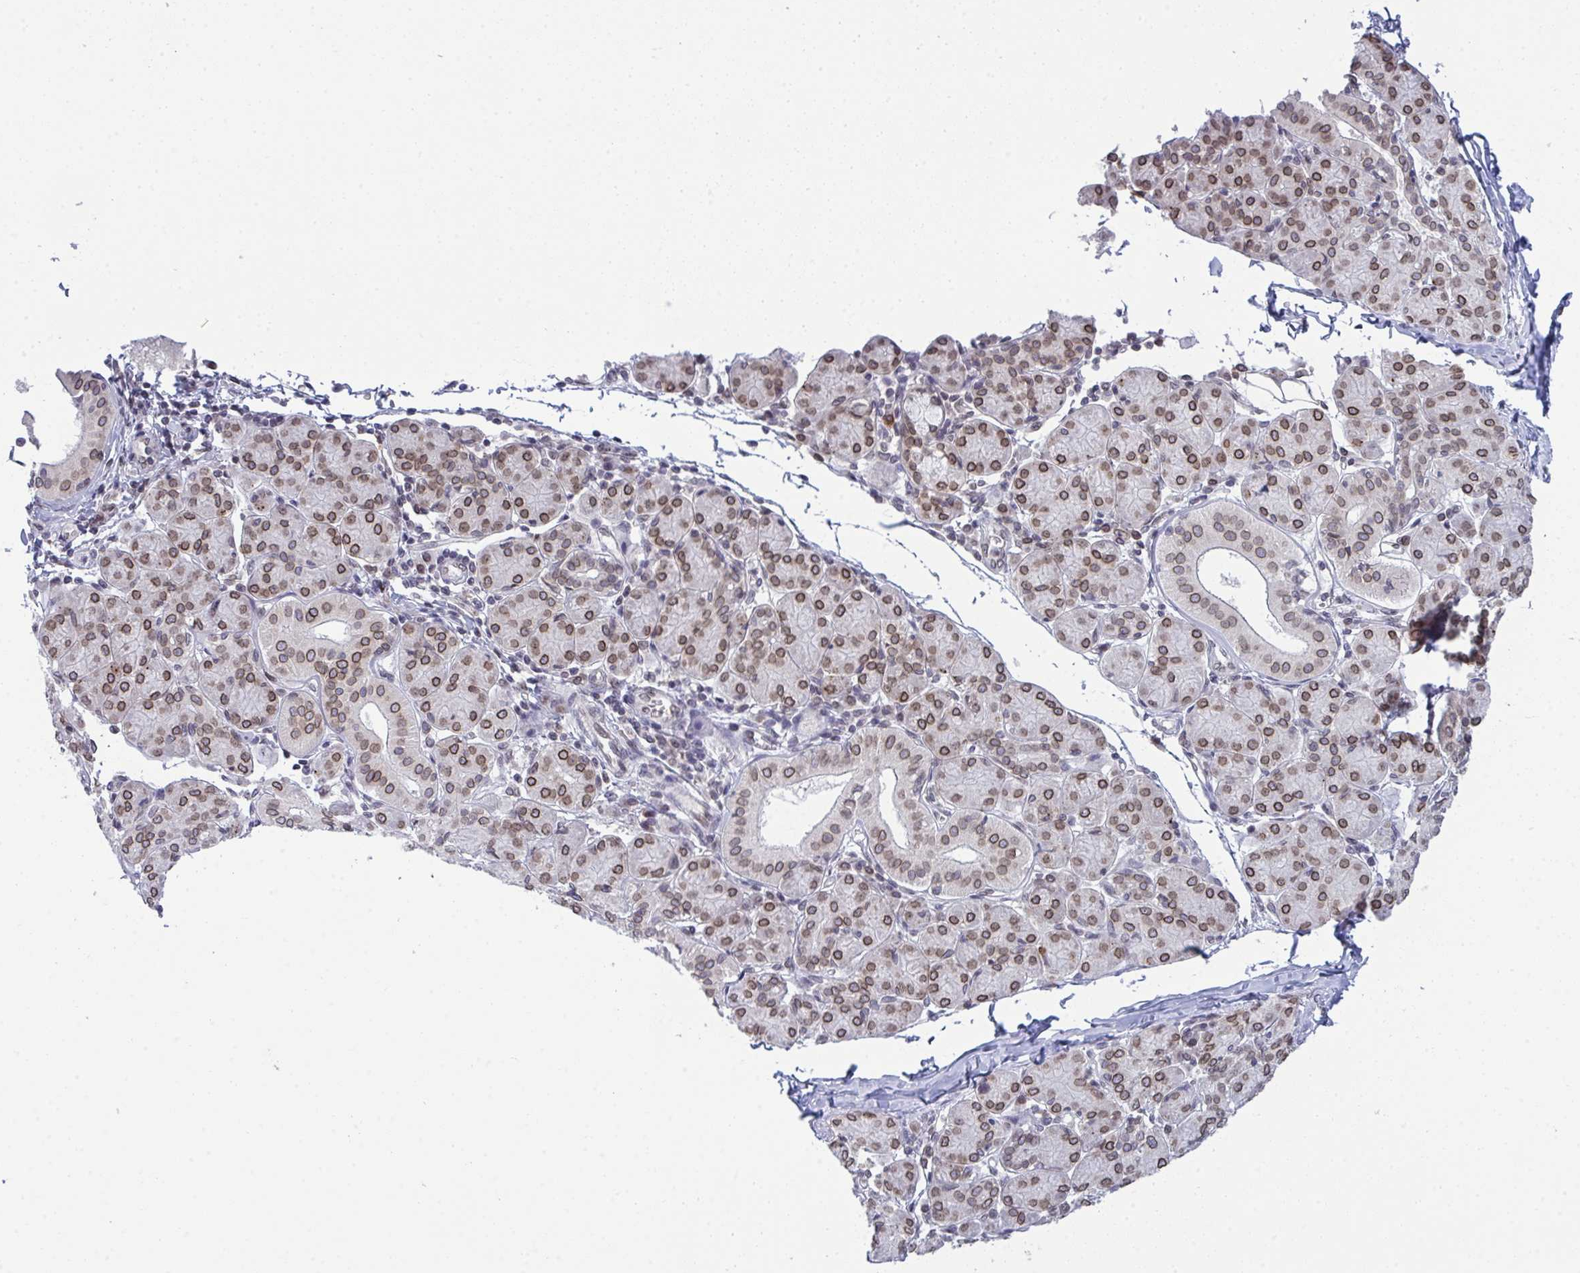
{"staining": {"intensity": "strong", "quantity": "25%-75%", "location": "cytoplasmic/membranous,nuclear"}, "tissue": "salivary gland", "cell_type": "Glandular cells", "image_type": "normal", "snomed": [{"axis": "morphology", "description": "Normal tissue, NOS"}, {"axis": "morphology", "description": "Inflammation, NOS"}, {"axis": "topography", "description": "Lymph node"}, {"axis": "topography", "description": "Salivary gland"}], "caption": "High-magnification brightfield microscopy of unremarkable salivary gland stained with DAB (brown) and counterstained with hematoxylin (blue). glandular cells exhibit strong cytoplasmic/membranous,nuclear positivity is identified in approximately25%-75% of cells.", "gene": "RANBP2", "patient": {"sex": "male", "age": 3}}